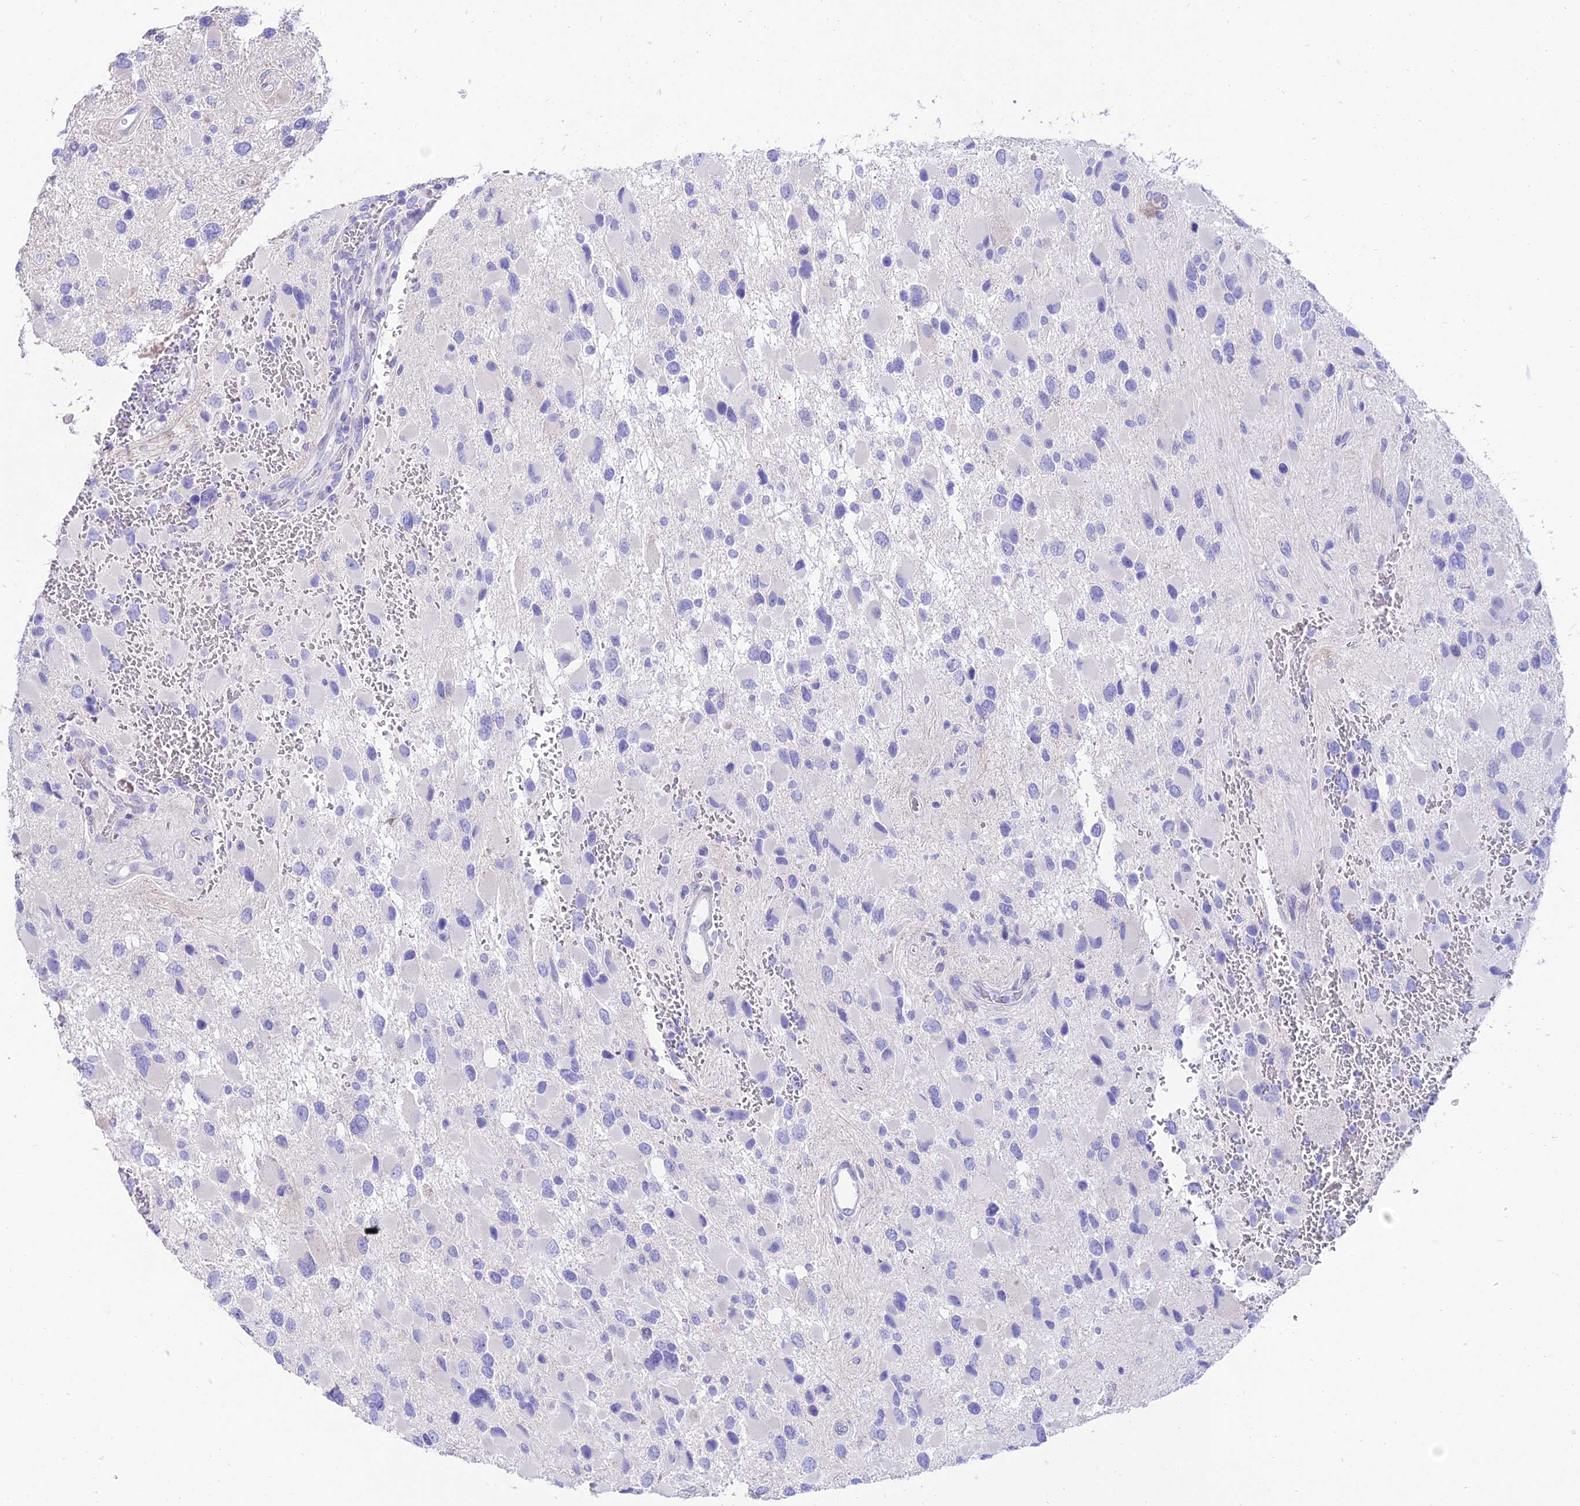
{"staining": {"intensity": "negative", "quantity": "none", "location": "none"}, "tissue": "glioma", "cell_type": "Tumor cells", "image_type": "cancer", "snomed": [{"axis": "morphology", "description": "Glioma, malignant, High grade"}, {"axis": "topography", "description": "Brain"}], "caption": "Micrograph shows no protein positivity in tumor cells of glioma tissue.", "gene": "TAC3", "patient": {"sex": "male", "age": 53}}